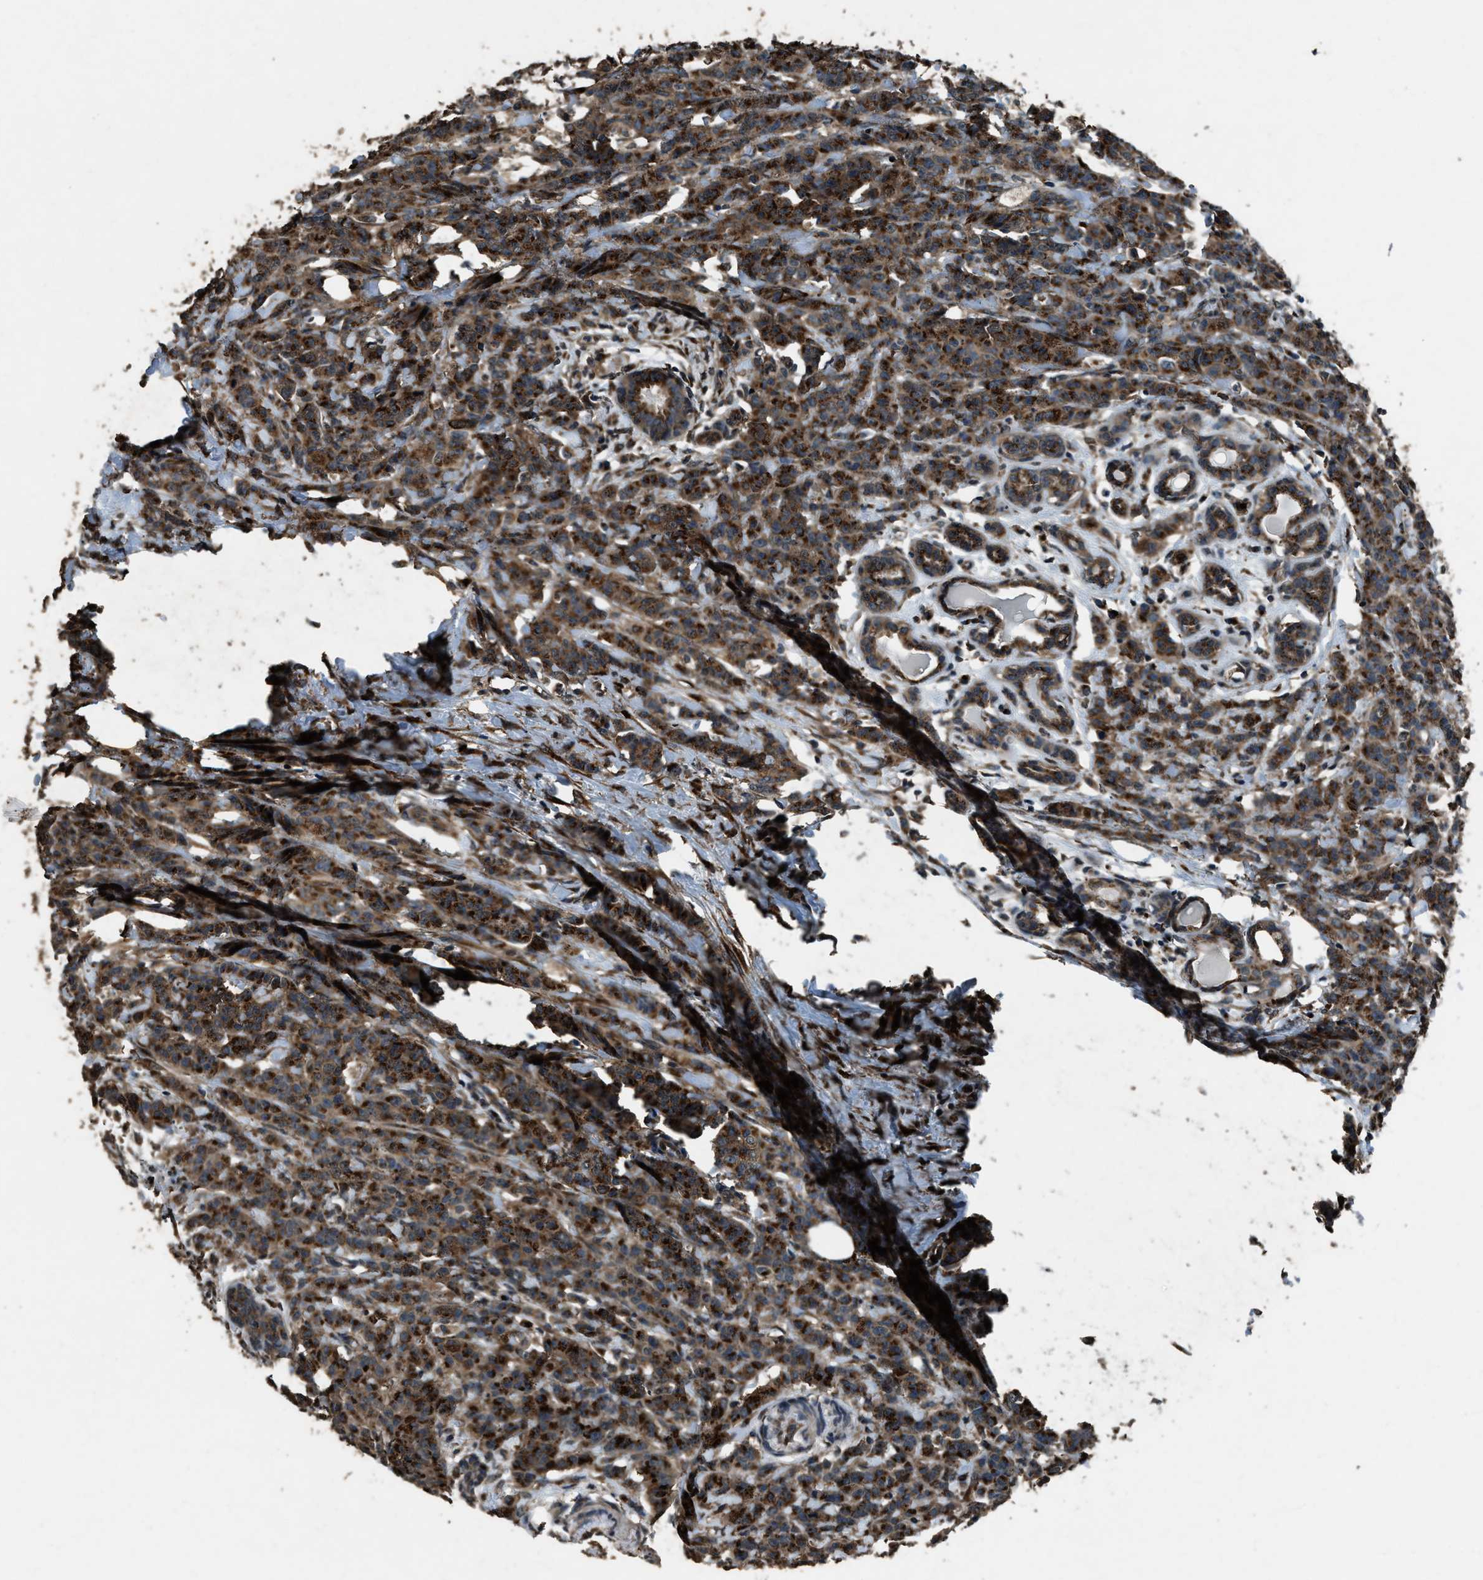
{"staining": {"intensity": "strong", "quantity": ">75%", "location": "cytoplasmic/membranous"}, "tissue": "breast cancer", "cell_type": "Tumor cells", "image_type": "cancer", "snomed": [{"axis": "morphology", "description": "Normal tissue, NOS"}, {"axis": "morphology", "description": "Duct carcinoma"}, {"axis": "topography", "description": "Breast"}], "caption": "A photomicrograph showing strong cytoplasmic/membranous staining in about >75% of tumor cells in intraductal carcinoma (breast), as visualized by brown immunohistochemical staining.", "gene": "SLC38A10", "patient": {"sex": "female", "age": 40}}